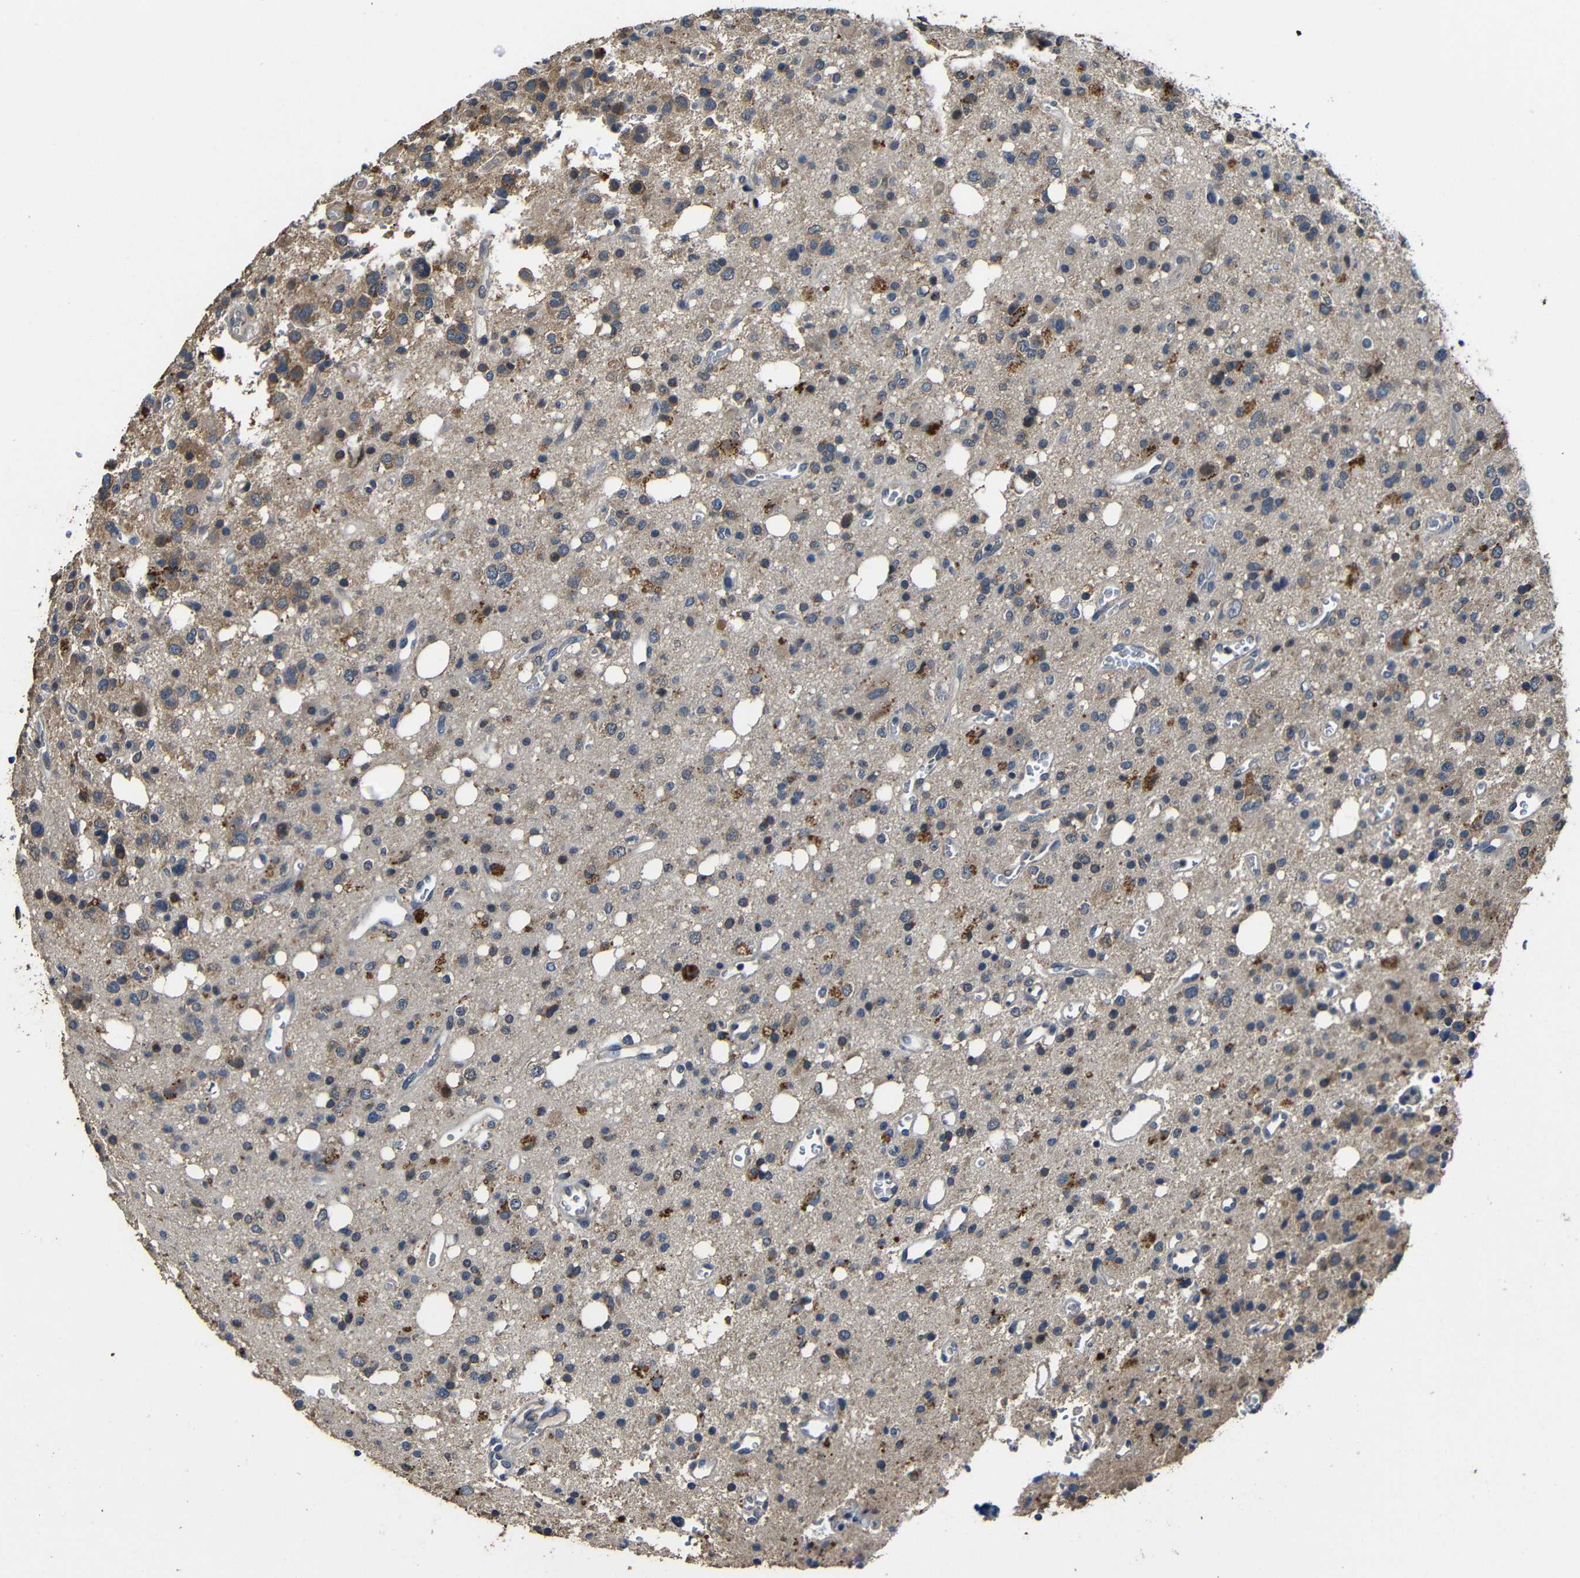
{"staining": {"intensity": "moderate", "quantity": "25%-75%", "location": "cytoplasmic/membranous"}, "tissue": "glioma", "cell_type": "Tumor cells", "image_type": "cancer", "snomed": [{"axis": "morphology", "description": "Glioma, malignant, High grade"}, {"axis": "topography", "description": "Brain"}], "caption": "Tumor cells demonstrate medium levels of moderate cytoplasmic/membranous positivity in approximately 25%-75% of cells in human malignant high-grade glioma.", "gene": "C6orf89", "patient": {"sex": "male", "age": 47}}